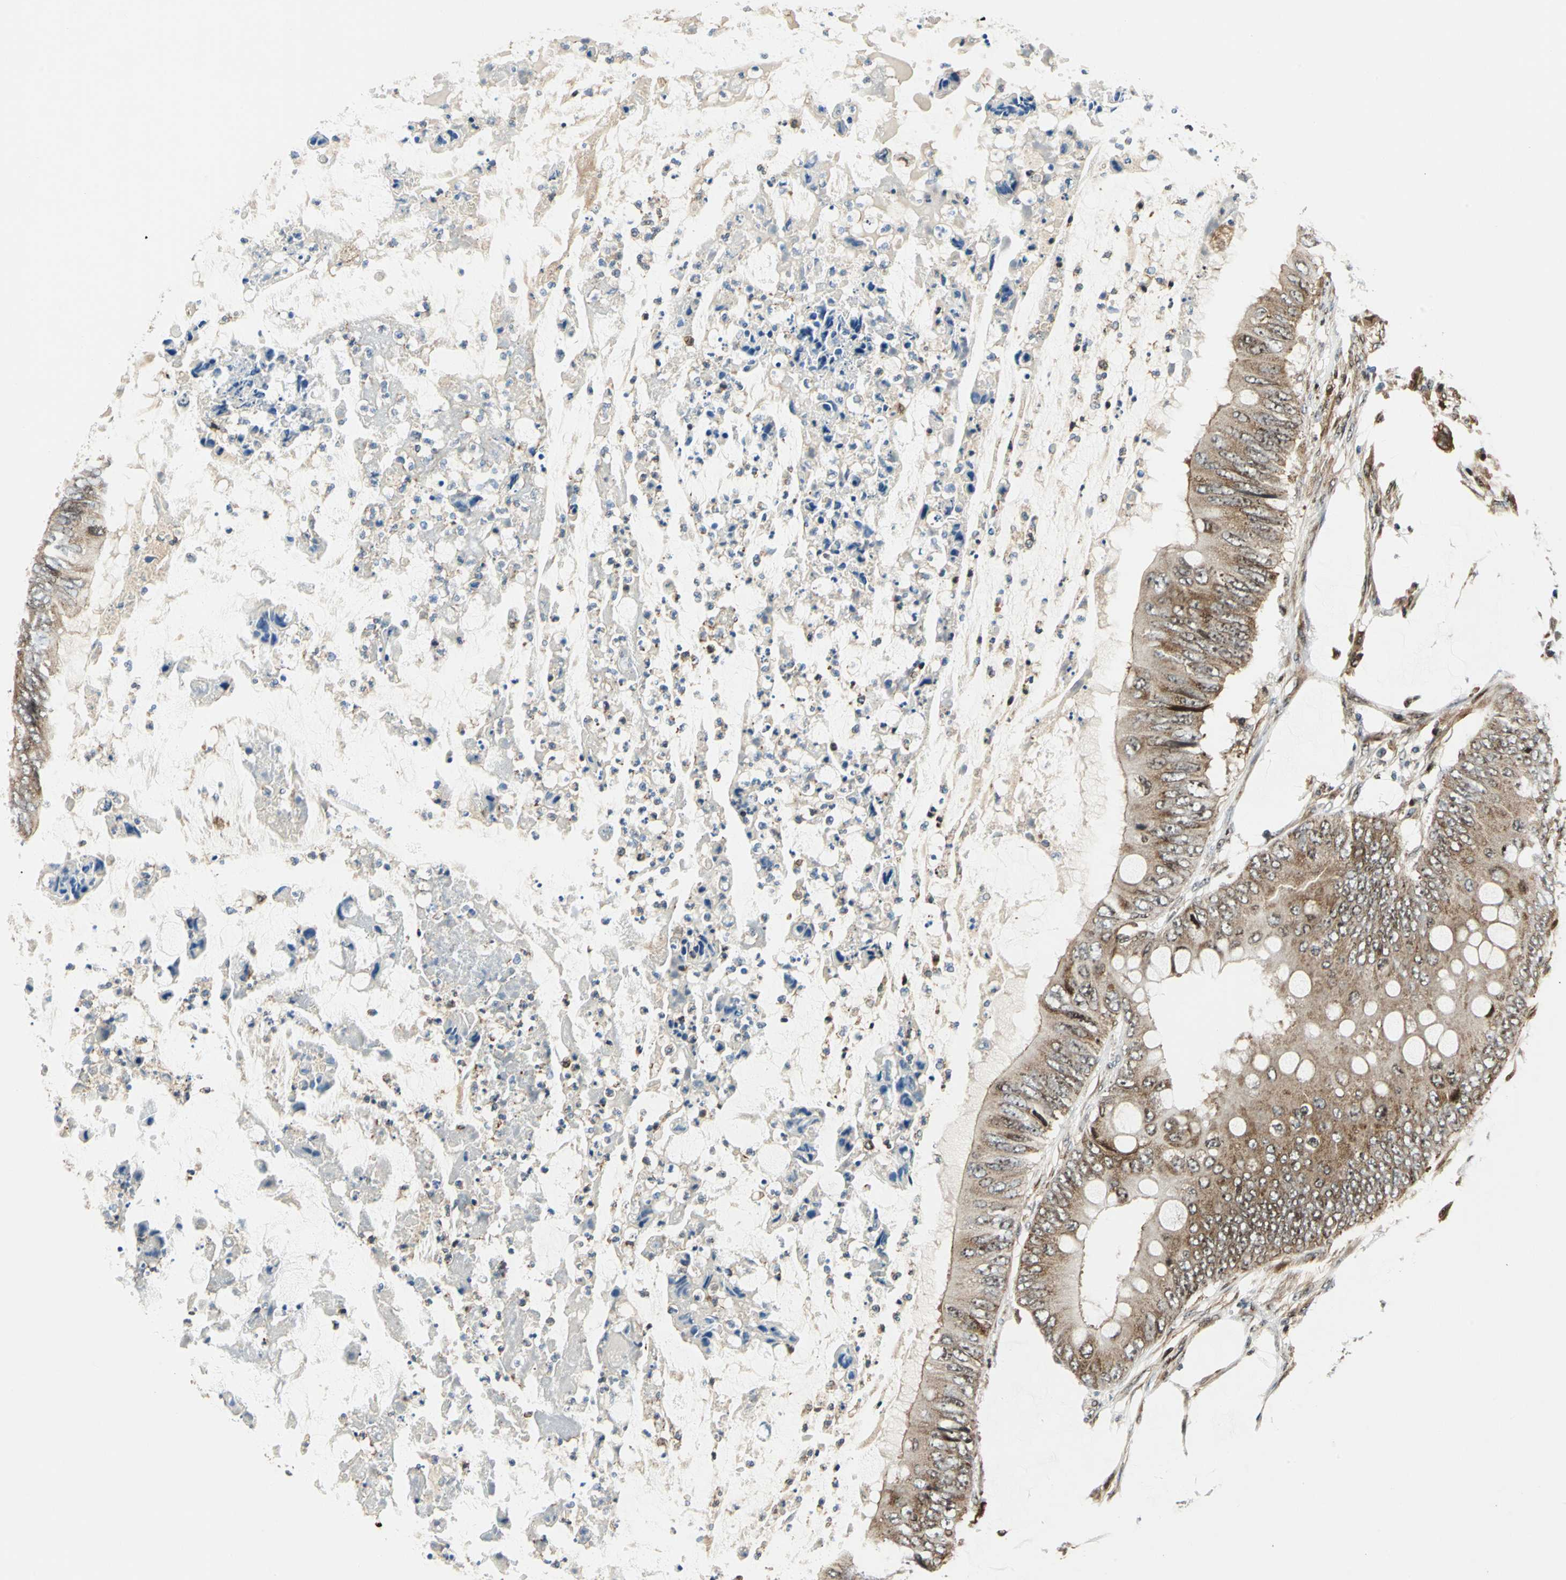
{"staining": {"intensity": "moderate", "quantity": ">75%", "location": "cytoplasmic/membranous"}, "tissue": "colorectal cancer", "cell_type": "Tumor cells", "image_type": "cancer", "snomed": [{"axis": "morphology", "description": "Normal tissue, NOS"}, {"axis": "morphology", "description": "Adenocarcinoma, NOS"}, {"axis": "topography", "description": "Rectum"}, {"axis": "topography", "description": "Peripheral nerve tissue"}], "caption": "DAB immunohistochemical staining of human colorectal cancer displays moderate cytoplasmic/membranous protein expression in about >75% of tumor cells. (IHC, brightfield microscopy, high magnification).", "gene": "AATF", "patient": {"sex": "female", "age": 77}}